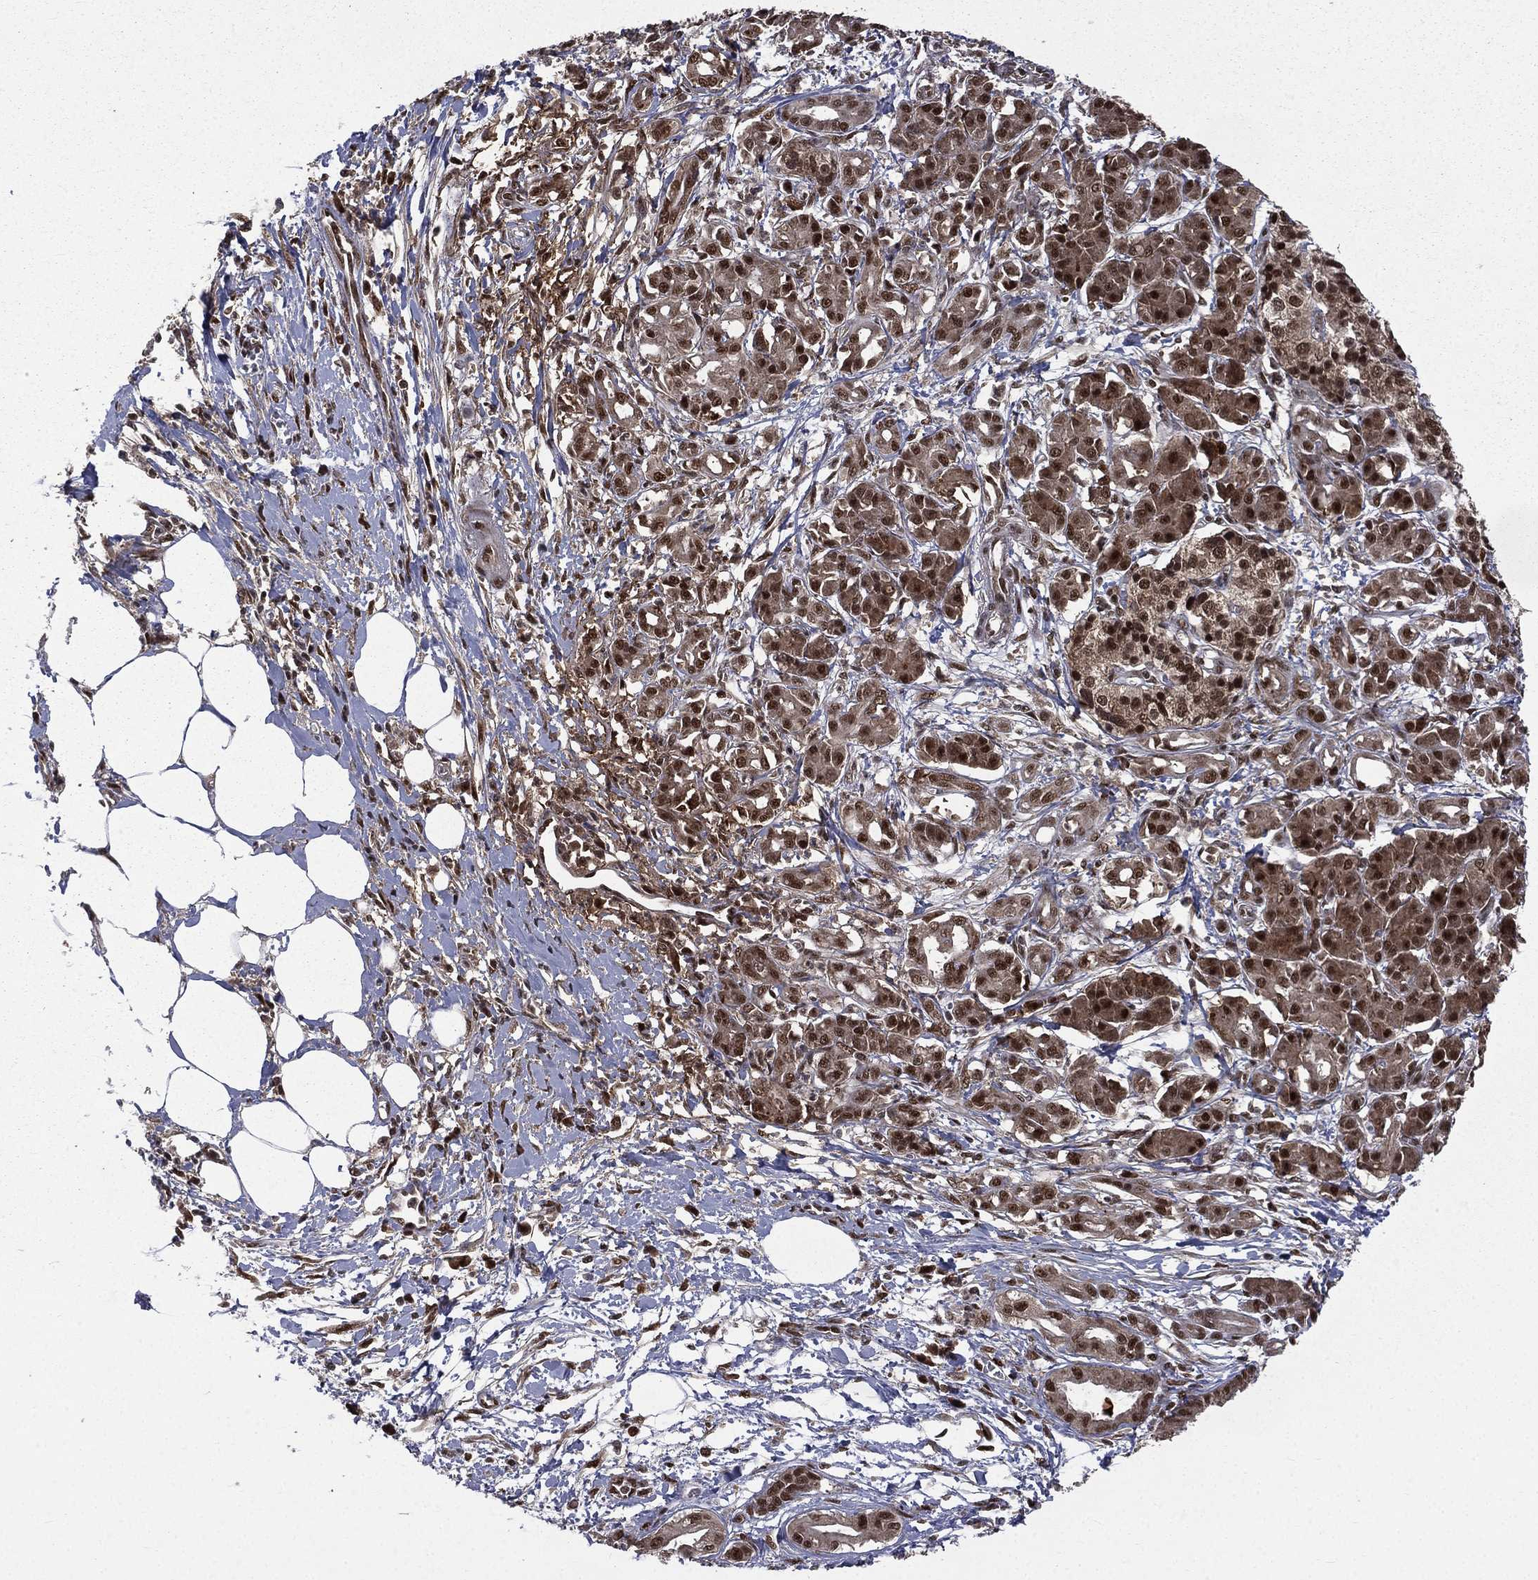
{"staining": {"intensity": "strong", "quantity": "25%-75%", "location": "nuclear"}, "tissue": "pancreatic cancer", "cell_type": "Tumor cells", "image_type": "cancer", "snomed": [{"axis": "morphology", "description": "Adenocarcinoma, NOS"}, {"axis": "topography", "description": "Pancreas"}], "caption": "Pancreatic cancer stained for a protein shows strong nuclear positivity in tumor cells.", "gene": "JMJD6", "patient": {"sex": "male", "age": 72}}